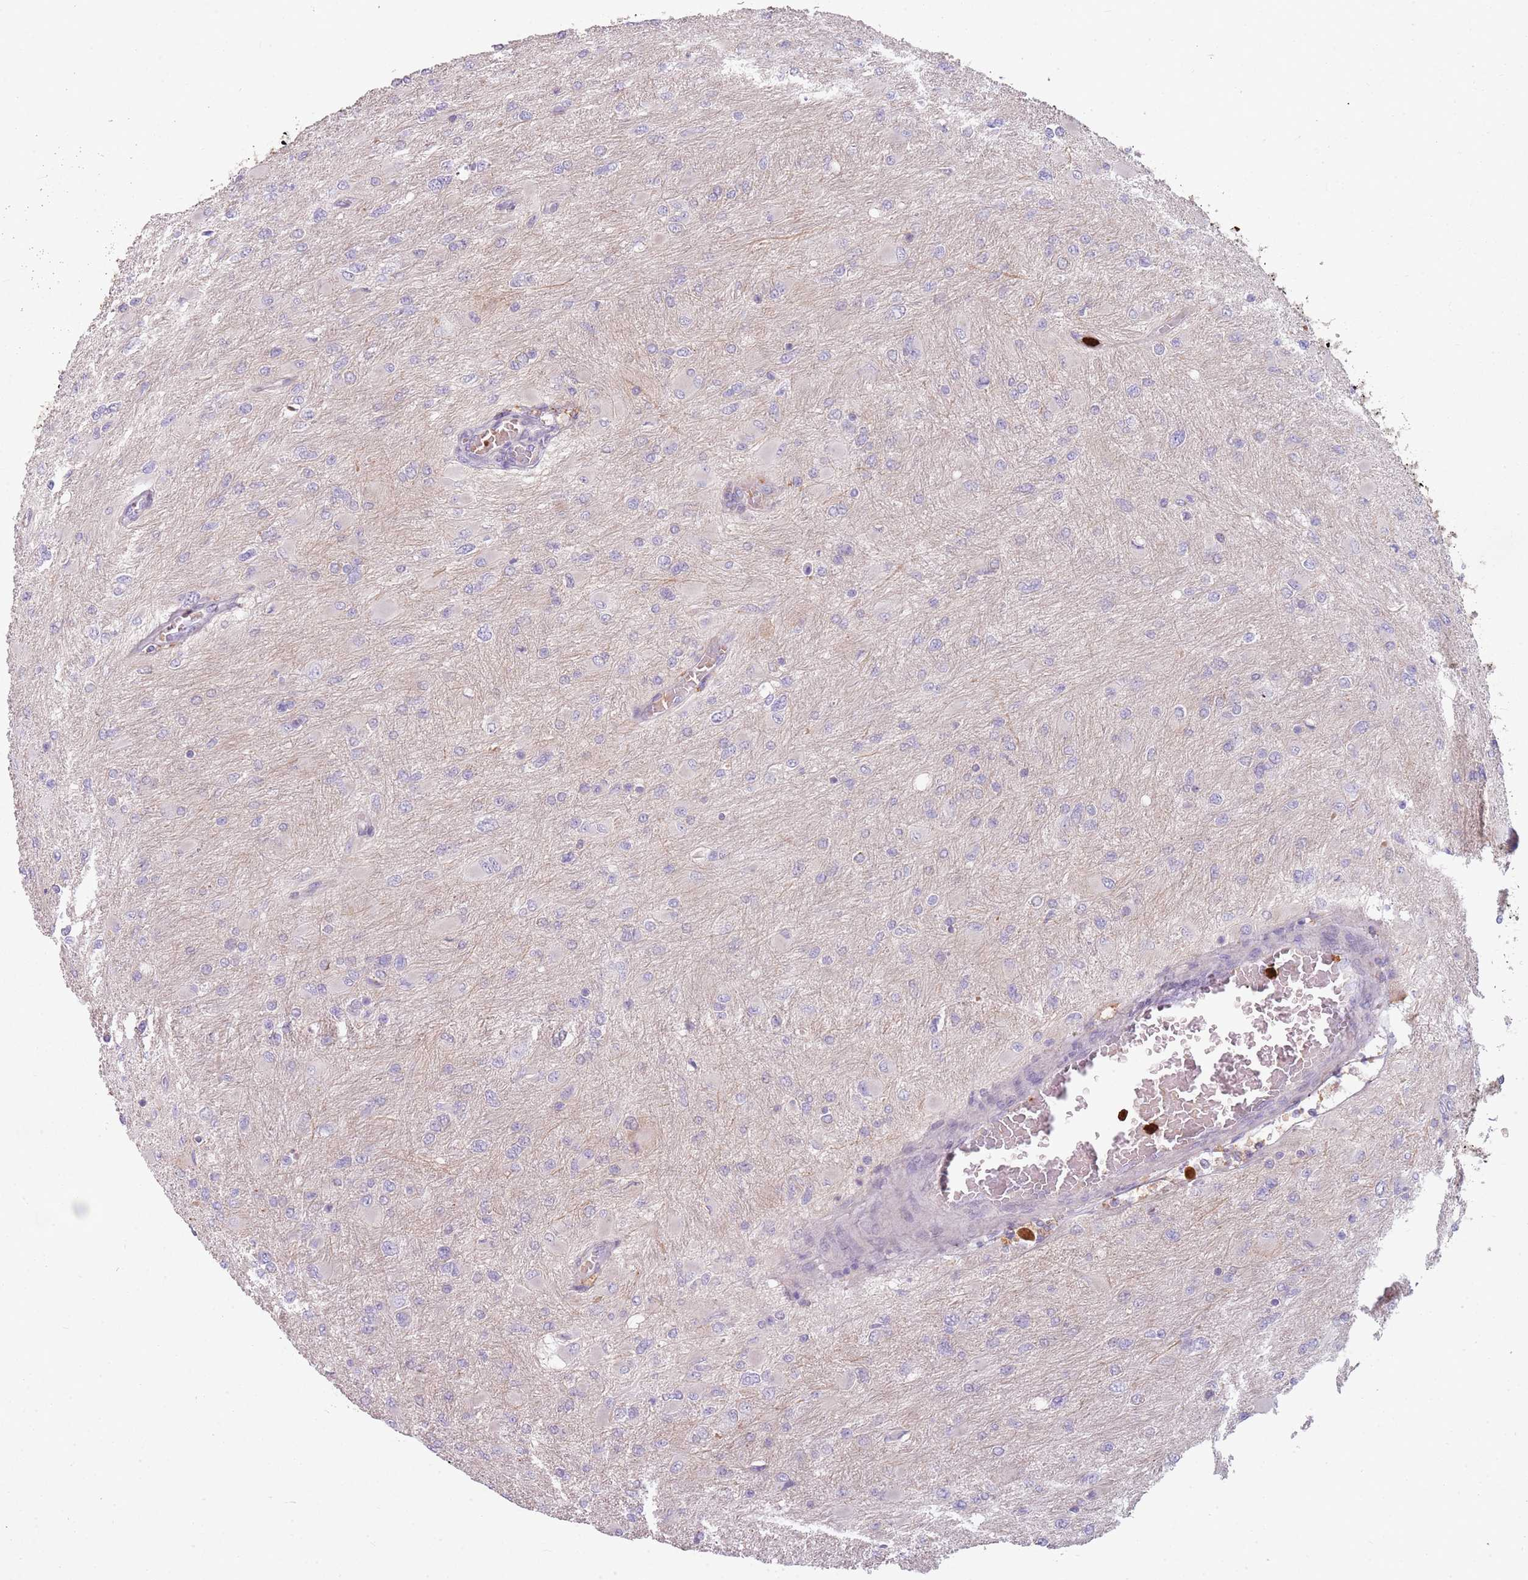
{"staining": {"intensity": "negative", "quantity": "none", "location": "none"}, "tissue": "glioma", "cell_type": "Tumor cells", "image_type": "cancer", "snomed": [{"axis": "morphology", "description": "Glioma, malignant, High grade"}, {"axis": "topography", "description": "Cerebral cortex"}], "caption": "The IHC histopathology image has no significant positivity in tumor cells of malignant high-grade glioma tissue.", "gene": "SPAG4", "patient": {"sex": "female", "age": 36}}